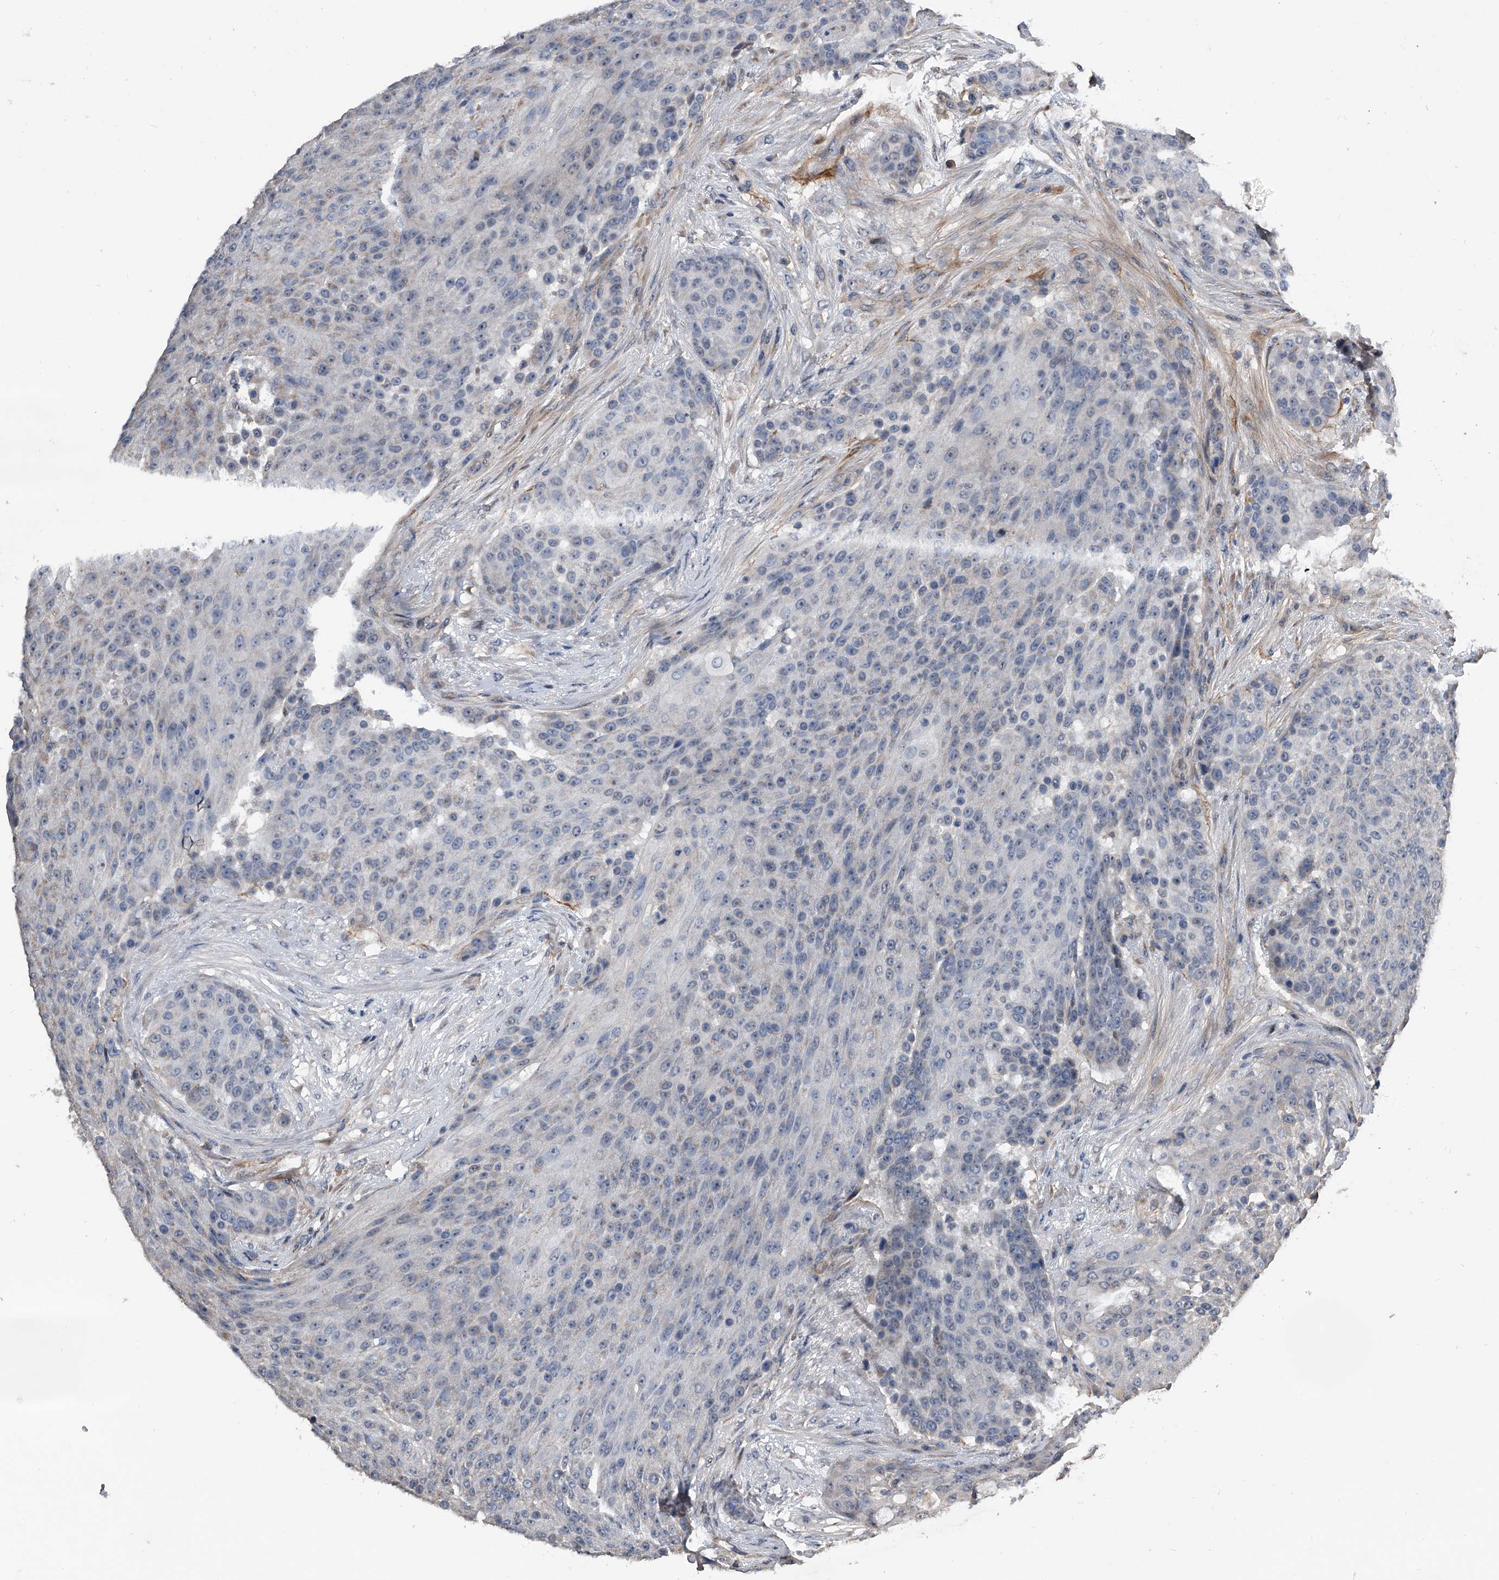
{"staining": {"intensity": "negative", "quantity": "none", "location": "none"}, "tissue": "urothelial cancer", "cell_type": "Tumor cells", "image_type": "cancer", "snomed": [{"axis": "morphology", "description": "Urothelial carcinoma, High grade"}, {"axis": "topography", "description": "Urinary bladder"}], "caption": "Tumor cells are negative for protein expression in human urothelial cancer. (IHC, brightfield microscopy, high magnification).", "gene": "PHACTR1", "patient": {"sex": "female", "age": 63}}